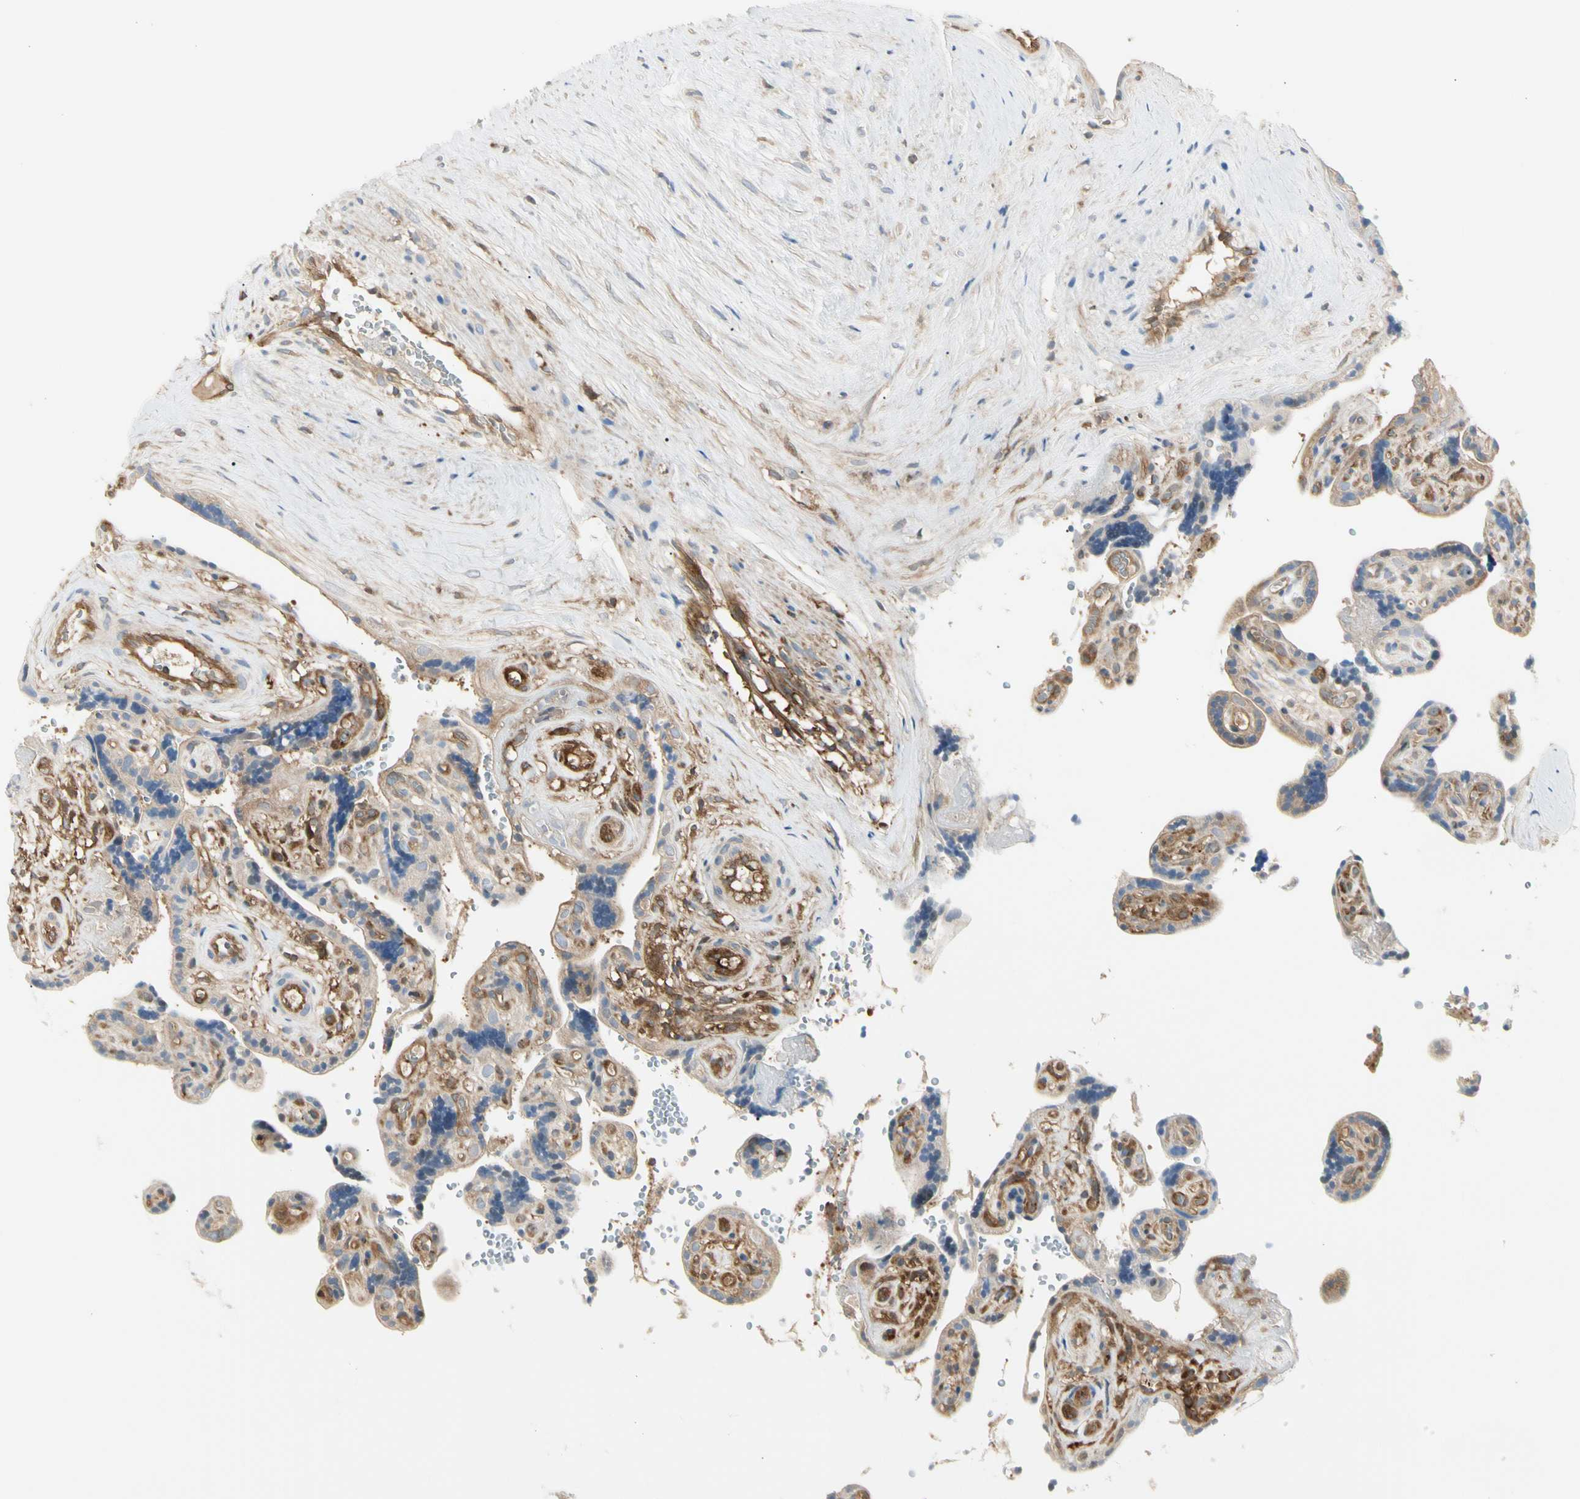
{"staining": {"intensity": "moderate", "quantity": ">75%", "location": "cytoplasmic/membranous"}, "tissue": "placenta", "cell_type": "Decidual cells", "image_type": "normal", "snomed": [{"axis": "morphology", "description": "Normal tissue, NOS"}, {"axis": "topography", "description": "Placenta"}], "caption": "This histopathology image reveals benign placenta stained with immunohistochemistry (IHC) to label a protein in brown. The cytoplasmic/membranous of decidual cells show moderate positivity for the protein. Nuclei are counter-stained blue.", "gene": "NFKB2", "patient": {"sex": "female", "age": 30}}